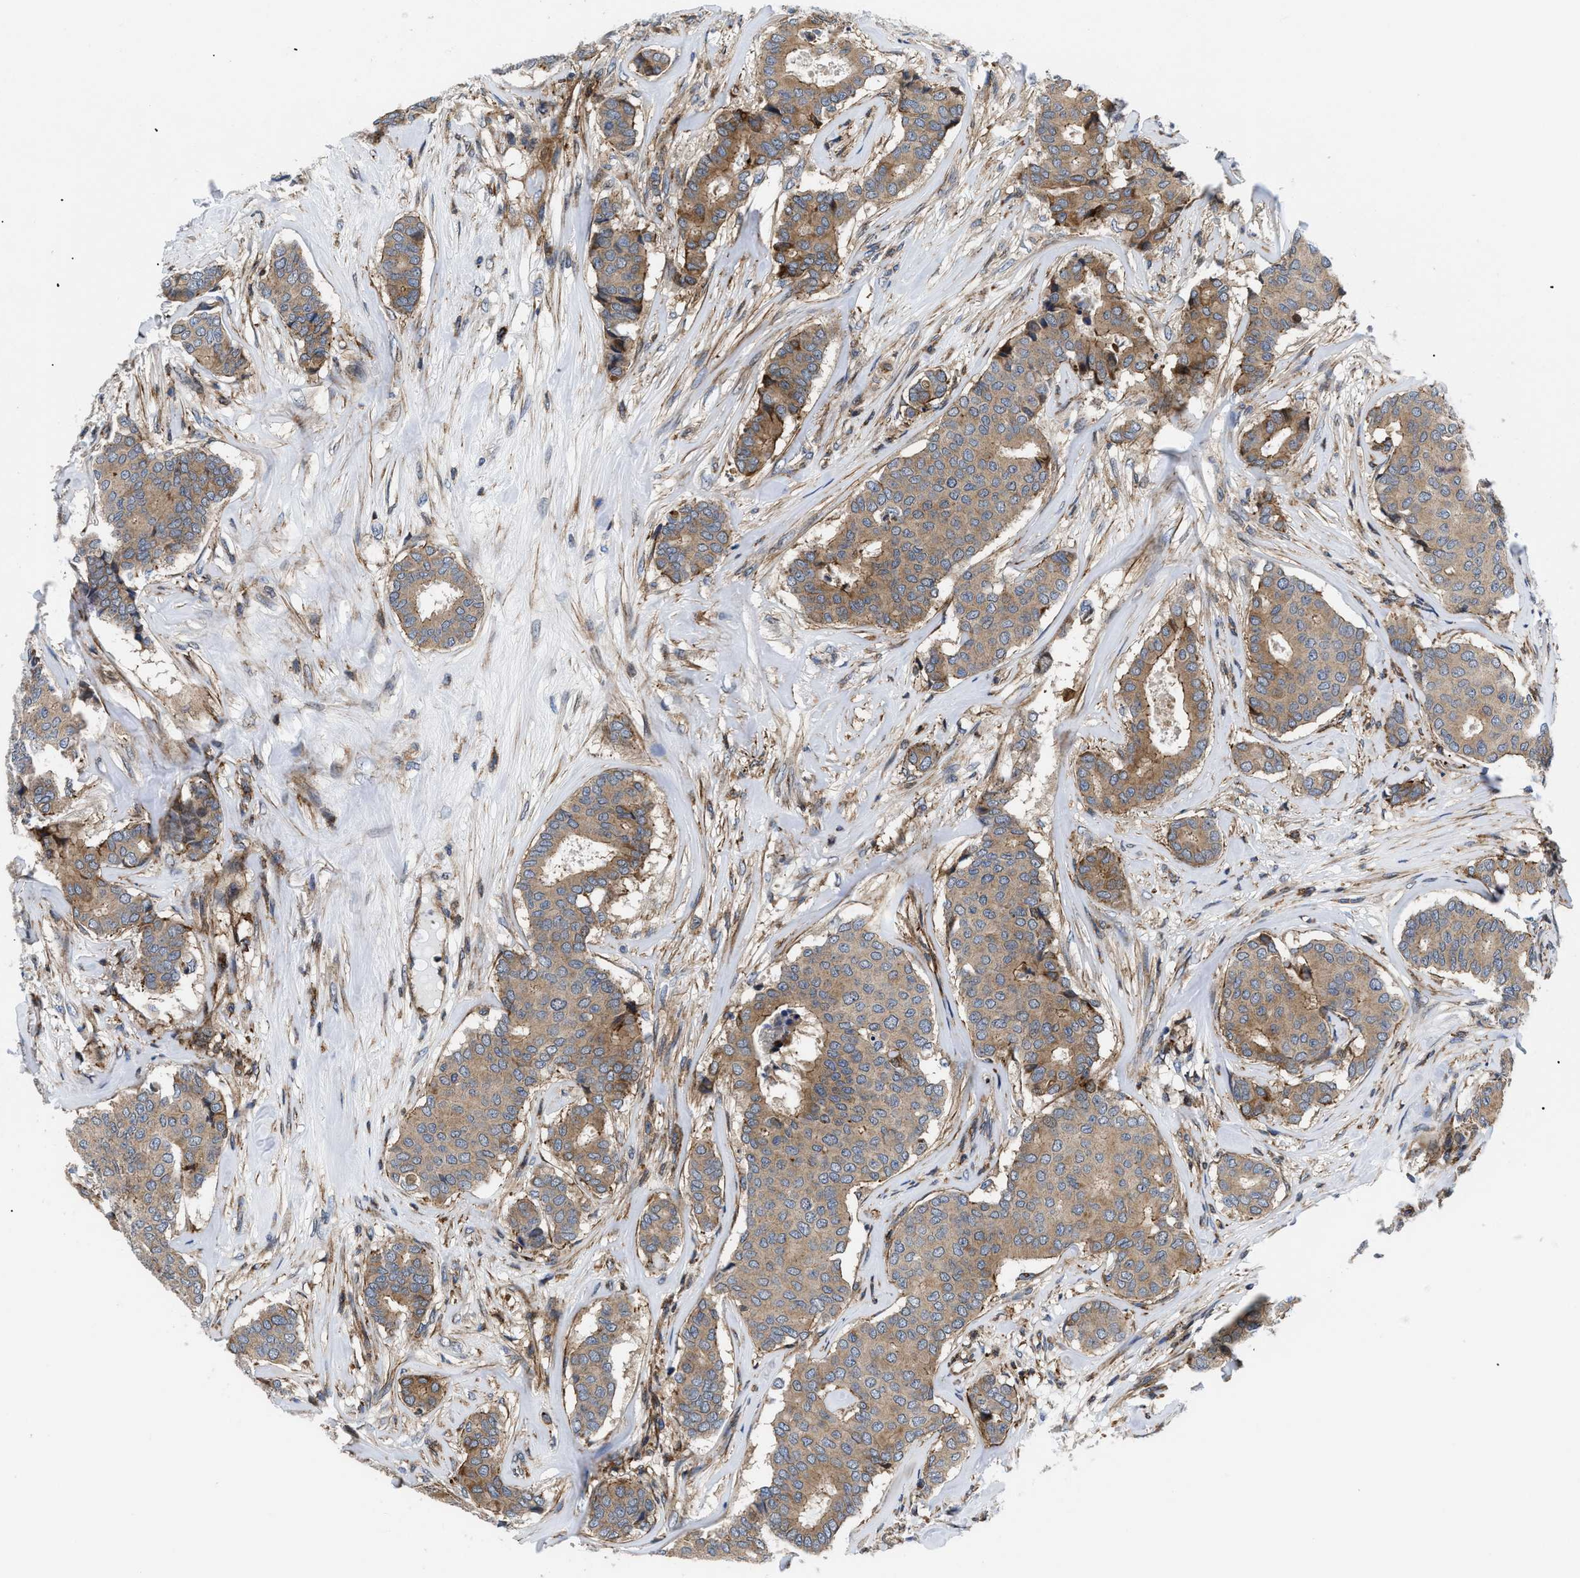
{"staining": {"intensity": "moderate", "quantity": ">75%", "location": "cytoplasmic/membranous"}, "tissue": "breast cancer", "cell_type": "Tumor cells", "image_type": "cancer", "snomed": [{"axis": "morphology", "description": "Duct carcinoma"}, {"axis": "topography", "description": "Breast"}], "caption": "Protein analysis of infiltrating ductal carcinoma (breast) tissue shows moderate cytoplasmic/membranous positivity in about >75% of tumor cells. Immunohistochemistry stains the protein of interest in brown and the nuclei are stained blue.", "gene": "SPAST", "patient": {"sex": "female", "age": 75}}